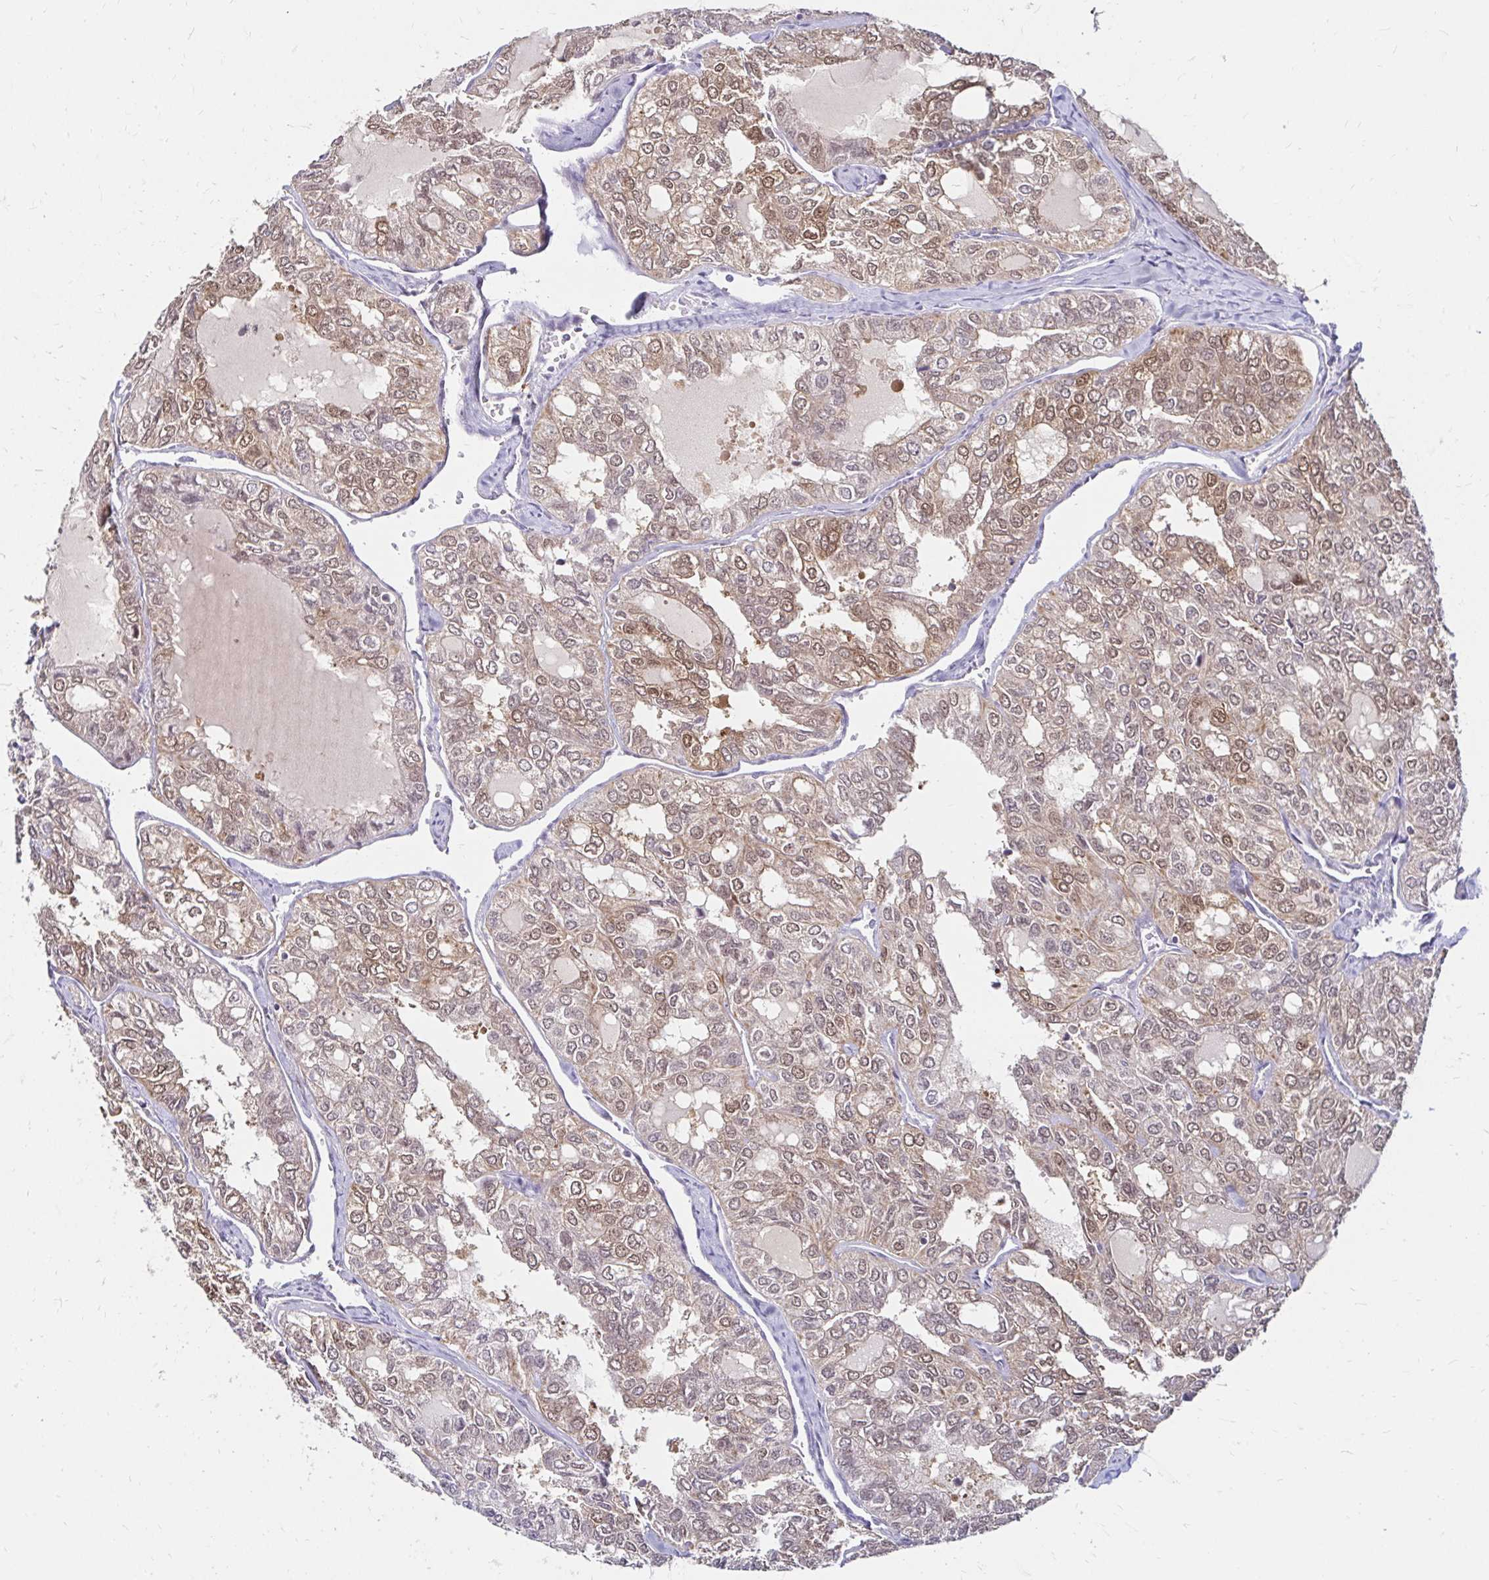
{"staining": {"intensity": "moderate", "quantity": ">75%", "location": "cytoplasmic/membranous,nuclear"}, "tissue": "thyroid cancer", "cell_type": "Tumor cells", "image_type": "cancer", "snomed": [{"axis": "morphology", "description": "Follicular adenoma carcinoma, NOS"}, {"axis": "topography", "description": "Thyroid gland"}], "caption": "Immunohistochemistry (IHC) staining of thyroid cancer (follicular adenoma carcinoma), which exhibits medium levels of moderate cytoplasmic/membranous and nuclear positivity in approximately >75% of tumor cells indicating moderate cytoplasmic/membranous and nuclear protein staining. The staining was performed using DAB (brown) for protein detection and nuclei were counterstained in hematoxylin (blue).", "gene": "GUCY1A1", "patient": {"sex": "male", "age": 75}}